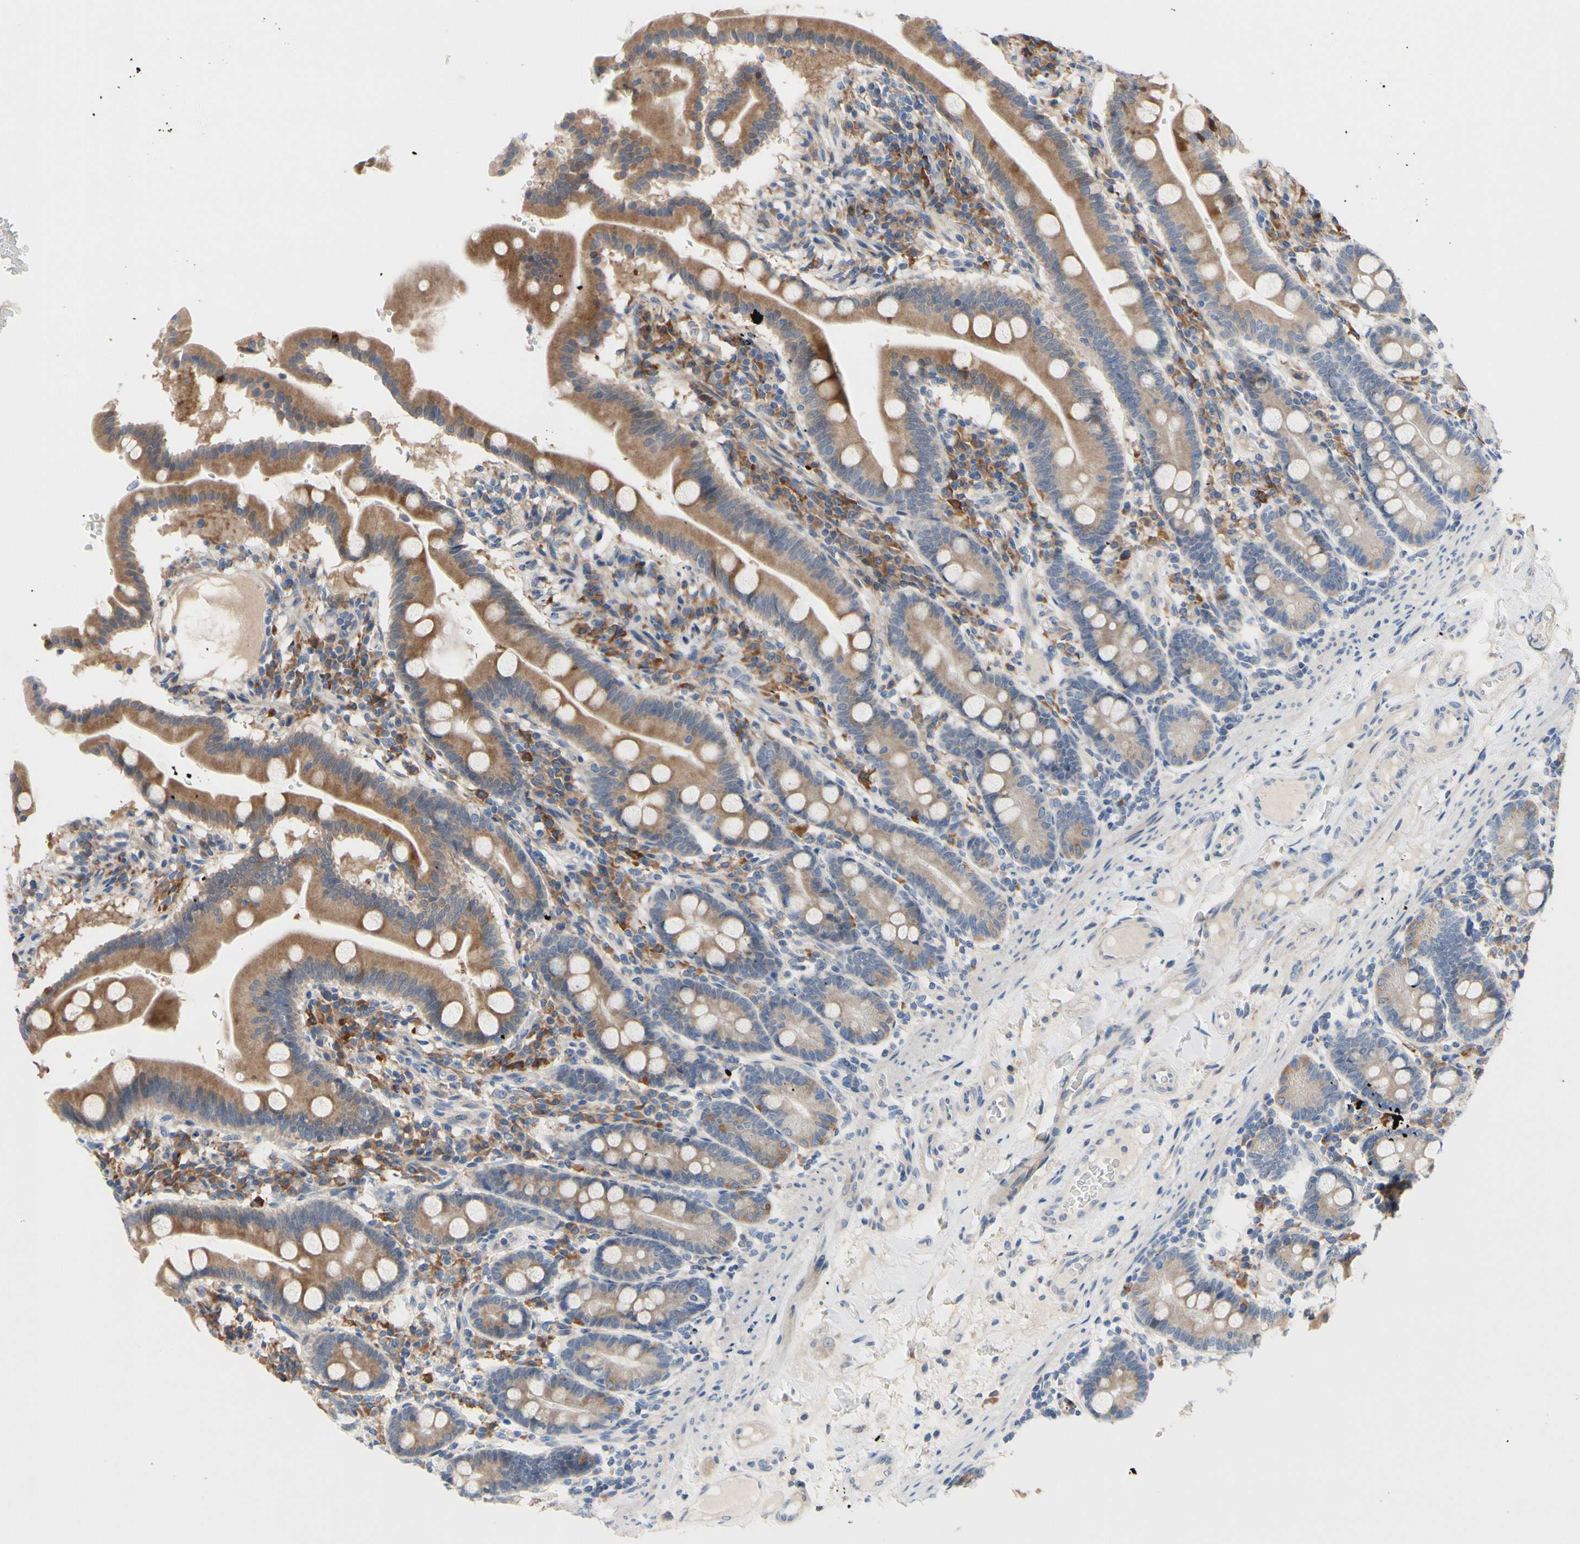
{"staining": {"intensity": "moderate", "quantity": ">75%", "location": "cytoplasmic/membranous"}, "tissue": "duodenum", "cell_type": "Glandular cells", "image_type": "normal", "snomed": [{"axis": "morphology", "description": "Normal tissue, NOS"}, {"axis": "topography", "description": "Duodenum"}], "caption": "Immunohistochemical staining of normal human duodenum reveals moderate cytoplasmic/membranous protein expression in about >75% of glandular cells.", "gene": "TTC14", "patient": {"sex": "male", "age": 50}}